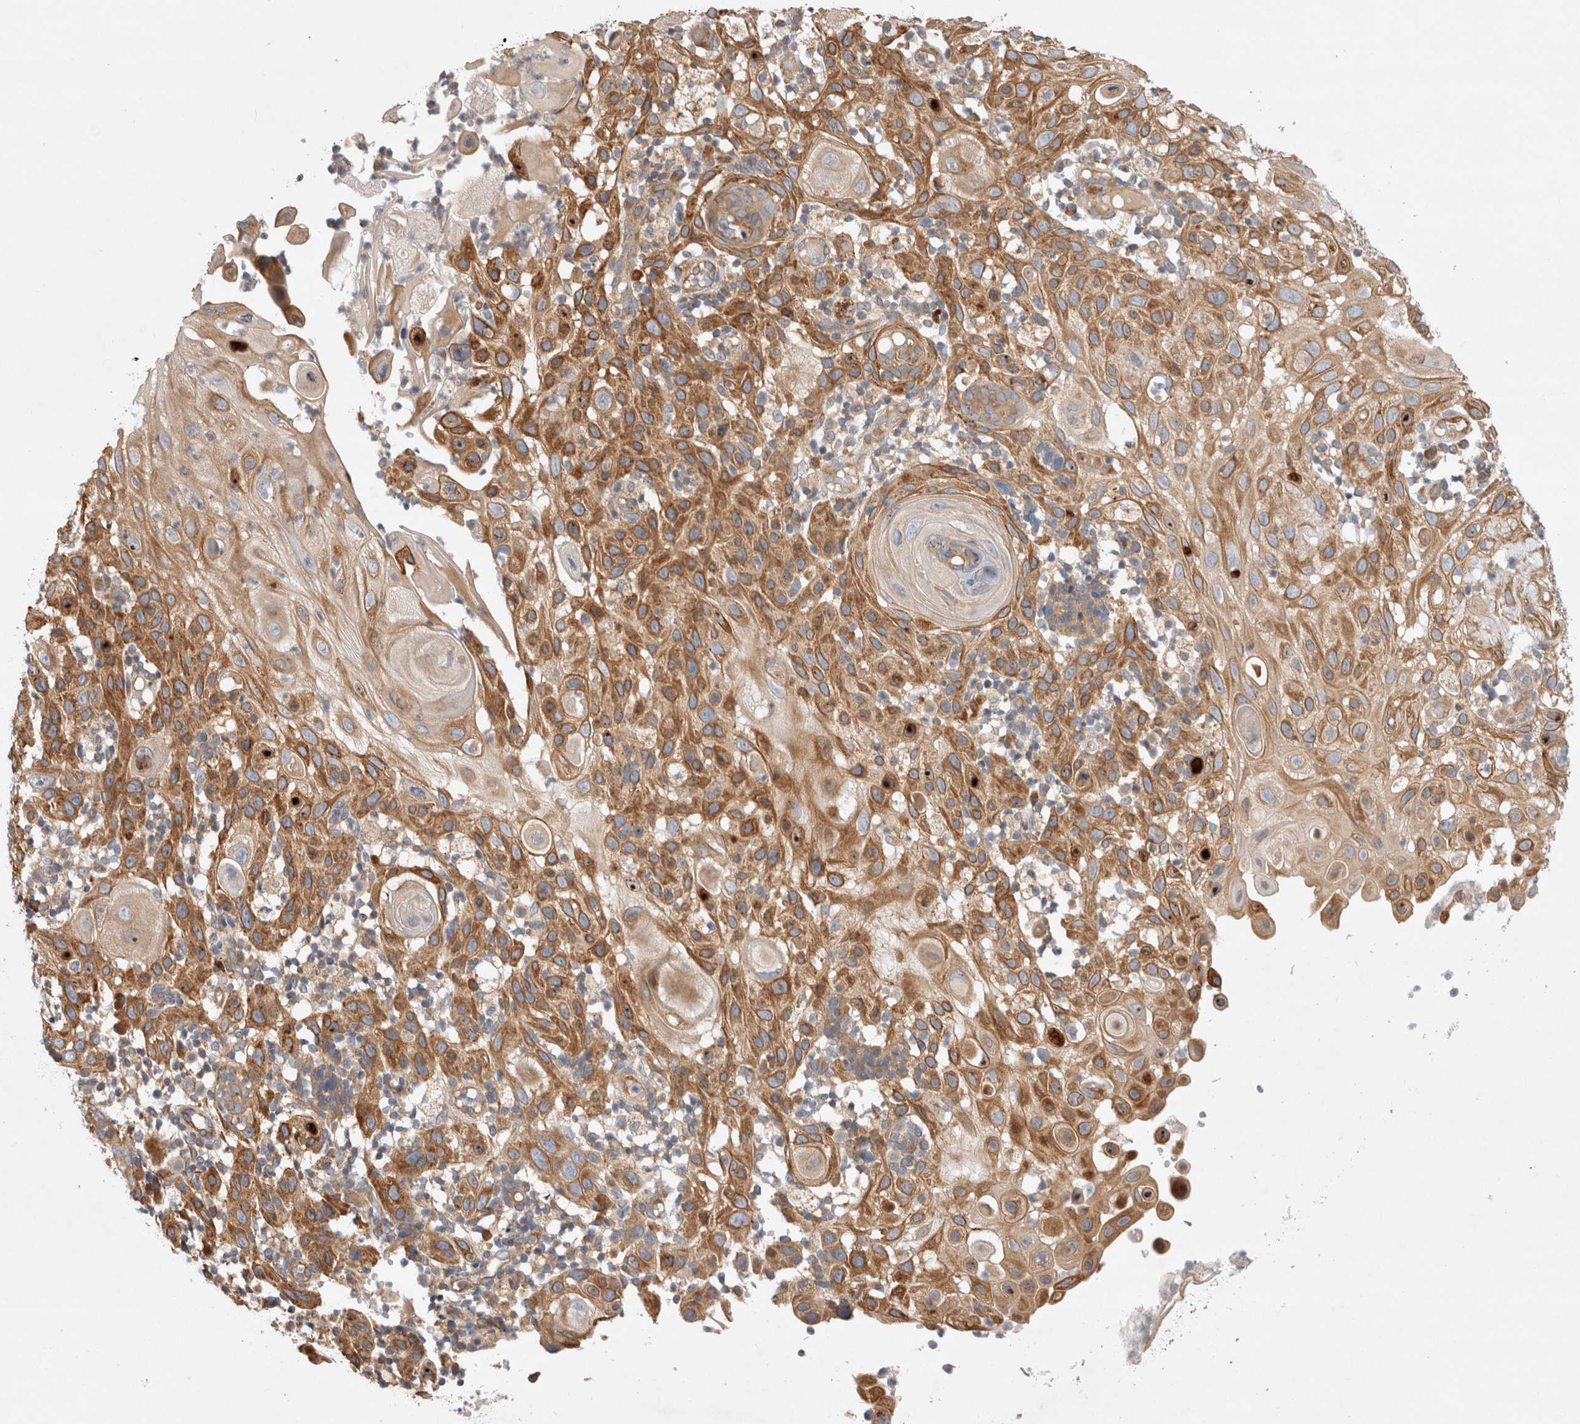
{"staining": {"intensity": "moderate", "quantity": ">75%", "location": "cytoplasmic/membranous"}, "tissue": "skin cancer", "cell_type": "Tumor cells", "image_type": "cancer", "snomed": [{"axis": "morphology", "description": "Normal tissue, NOS"}, {"axis": "morphology", "description": "Squamous cell carcinoma, NOS"}, {"axis": "topography", "description": "Skin"}], "caption": "The micrograph reveals a brown stain indicating the presence of a protein in the cytoplasmic/membranous of tumor cells in squamous cell carcinoma (skin).", "gene": "PDCD10", "patient": {"sex": "female", "age": 96}}